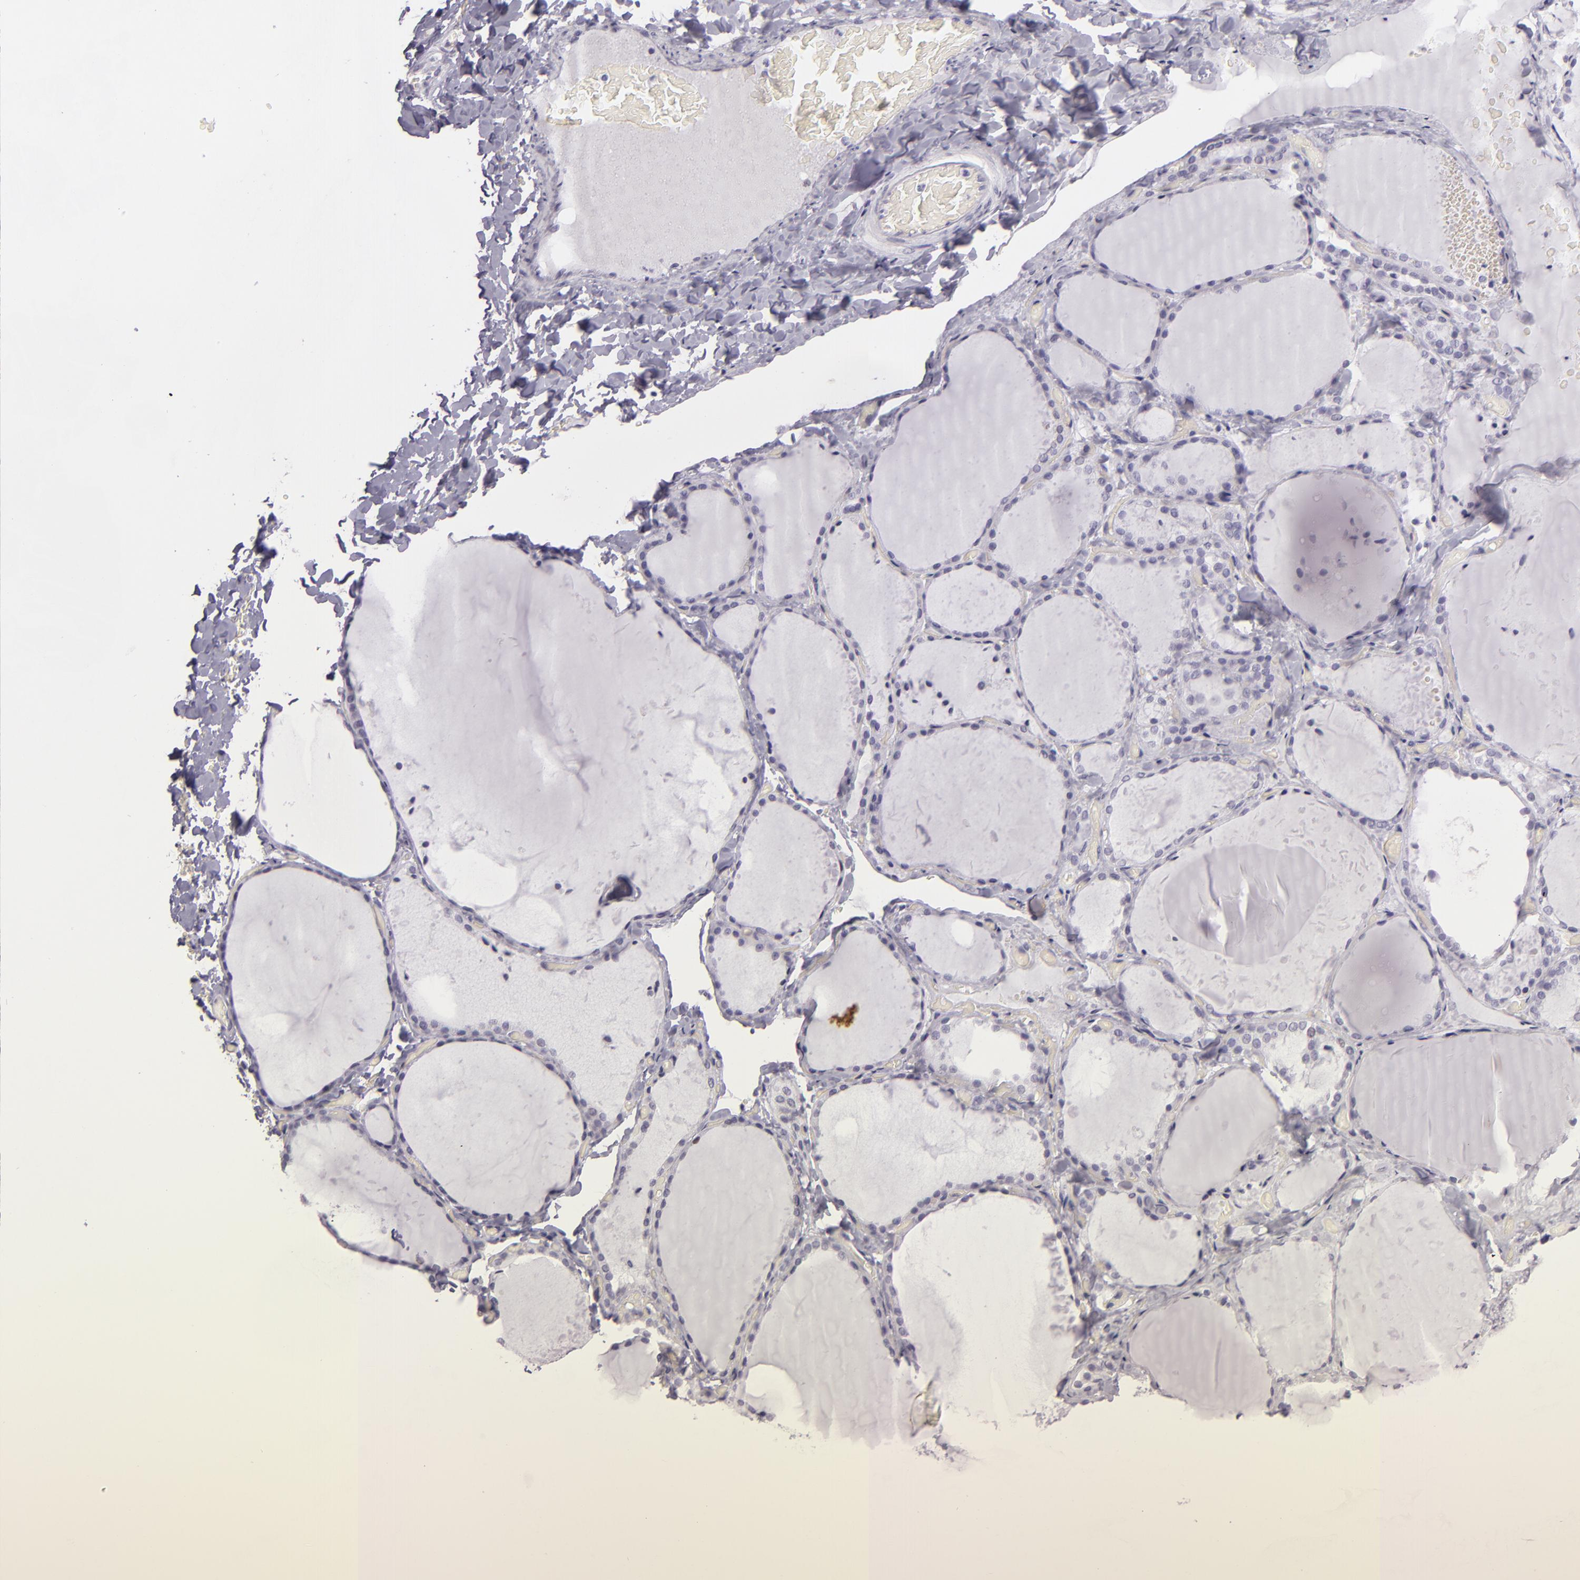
{"staining": {"intensity": "negative", "quantity": "none", "location": "none"}, "tissue": "thyroid gland", "cell_type": "Glandular cells", "image_type": "normal", "snomed": [{"axis": "morphology", "description": "Normal tissue, NOS"}, {"axis": "topography", "description": "Thyroid gland"}], "caption": "Glandular cells are negative for protein expression in unremarkable human thyroid gland. The staining is performed using DAB (3,3'-diaminobenzidine) brown chromogen with nuclei counter-stained in using hematoxylin.", "gene": "MCM3", "patient": {"sex": "female", "age": 22}}